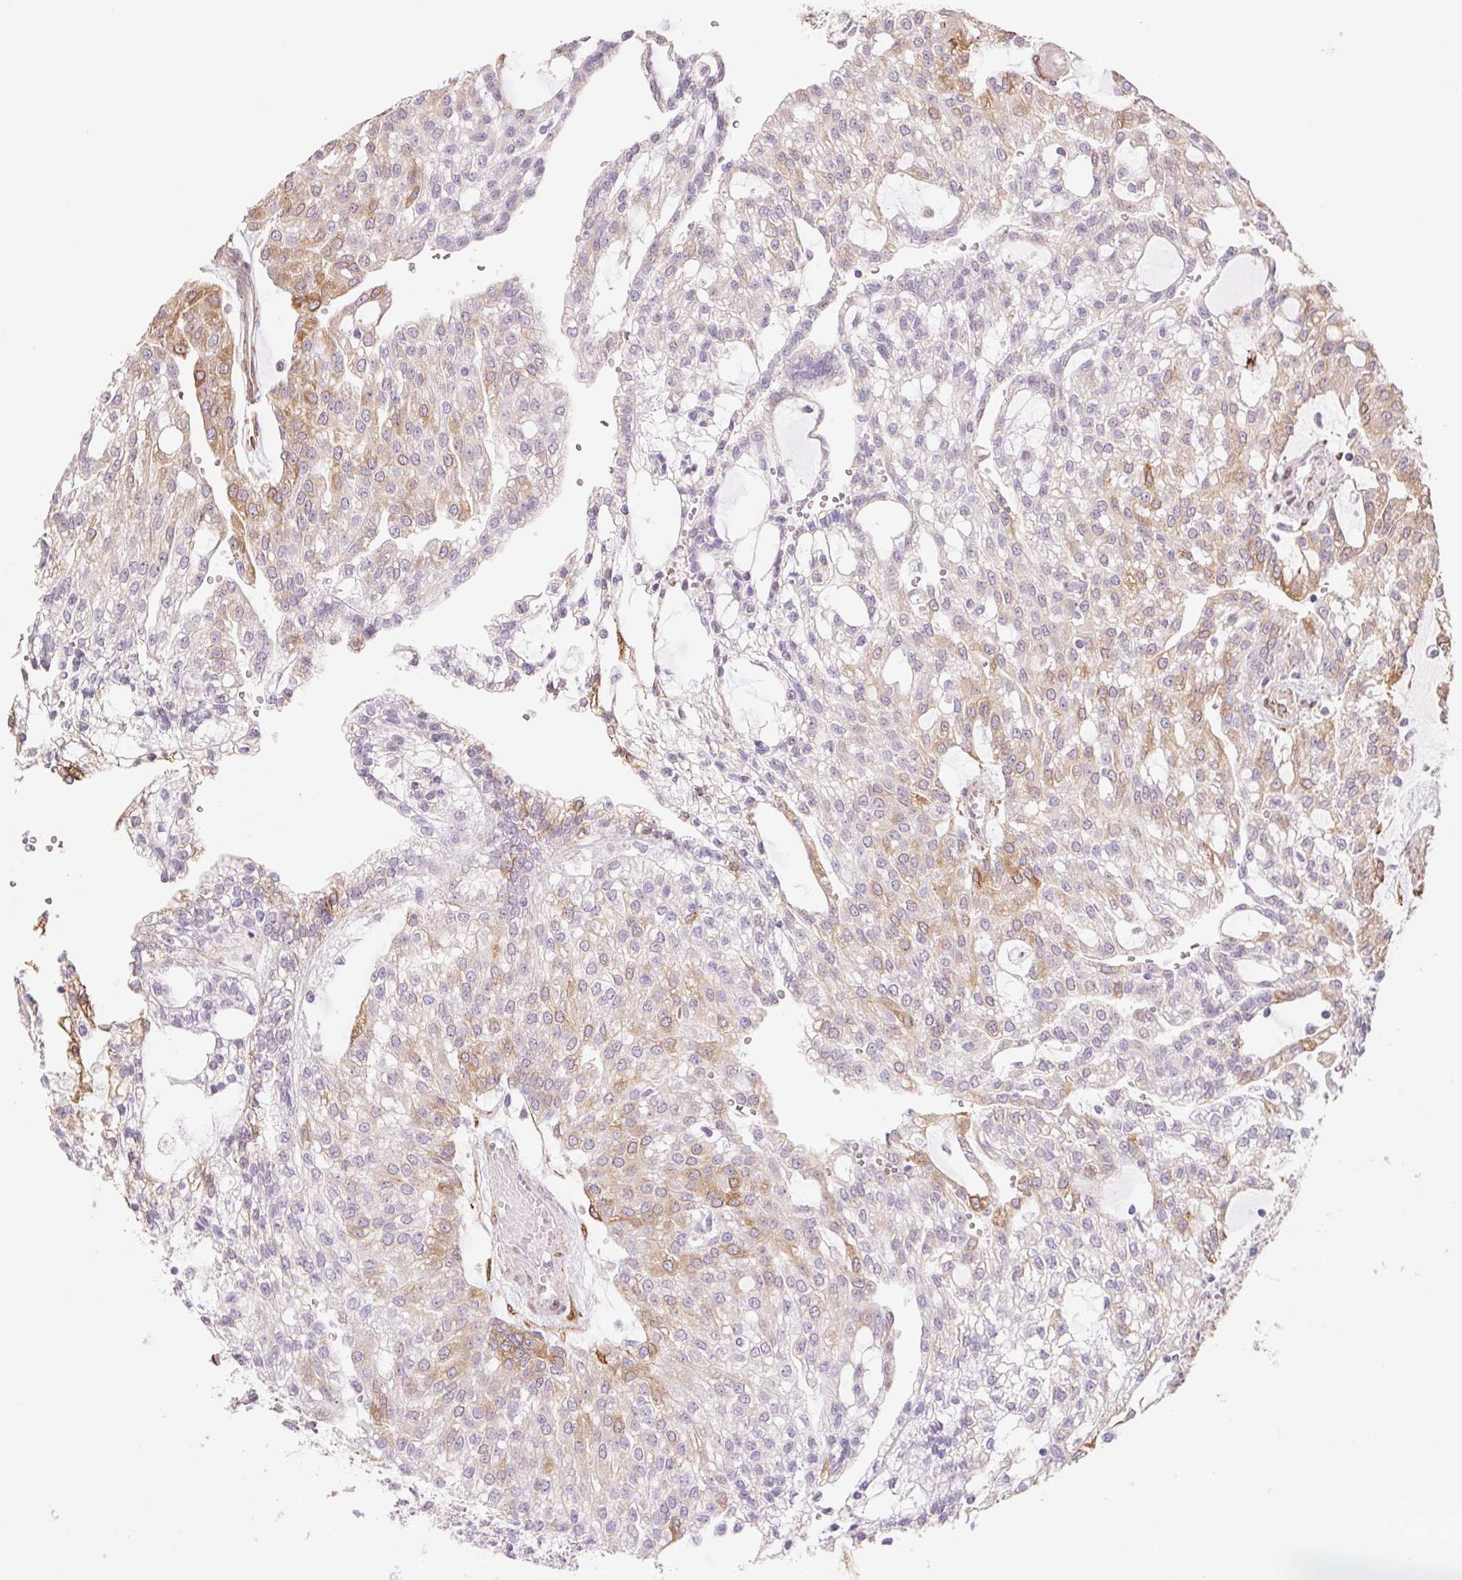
{"staining": {"intensity": "moderate", "quantity": "<25%", "location": "cytoplasmic/membranous"}, "tissue": "renal cancer", "cell_type": "Tumor cells", "image_type": "cancer", "snomed": [{"axis": "morphology", "description": "Adenocarcinoma, NOS"}, {"axis": "topography", "description": "Kidney"}], "caption": "Immunohistochemistry histopathology image of neoplastic tissue: renal cancer (adenocarcinoma) stained using immunohistochemistry displays low levels of moderate protein expression localized specifically in the cytoplasmic/membranous of tumor cells, appearing as a cytoplasmic/membranous brown color.", "gene": "FKBP10", "patient": {"sex": "male", "age": 63}}